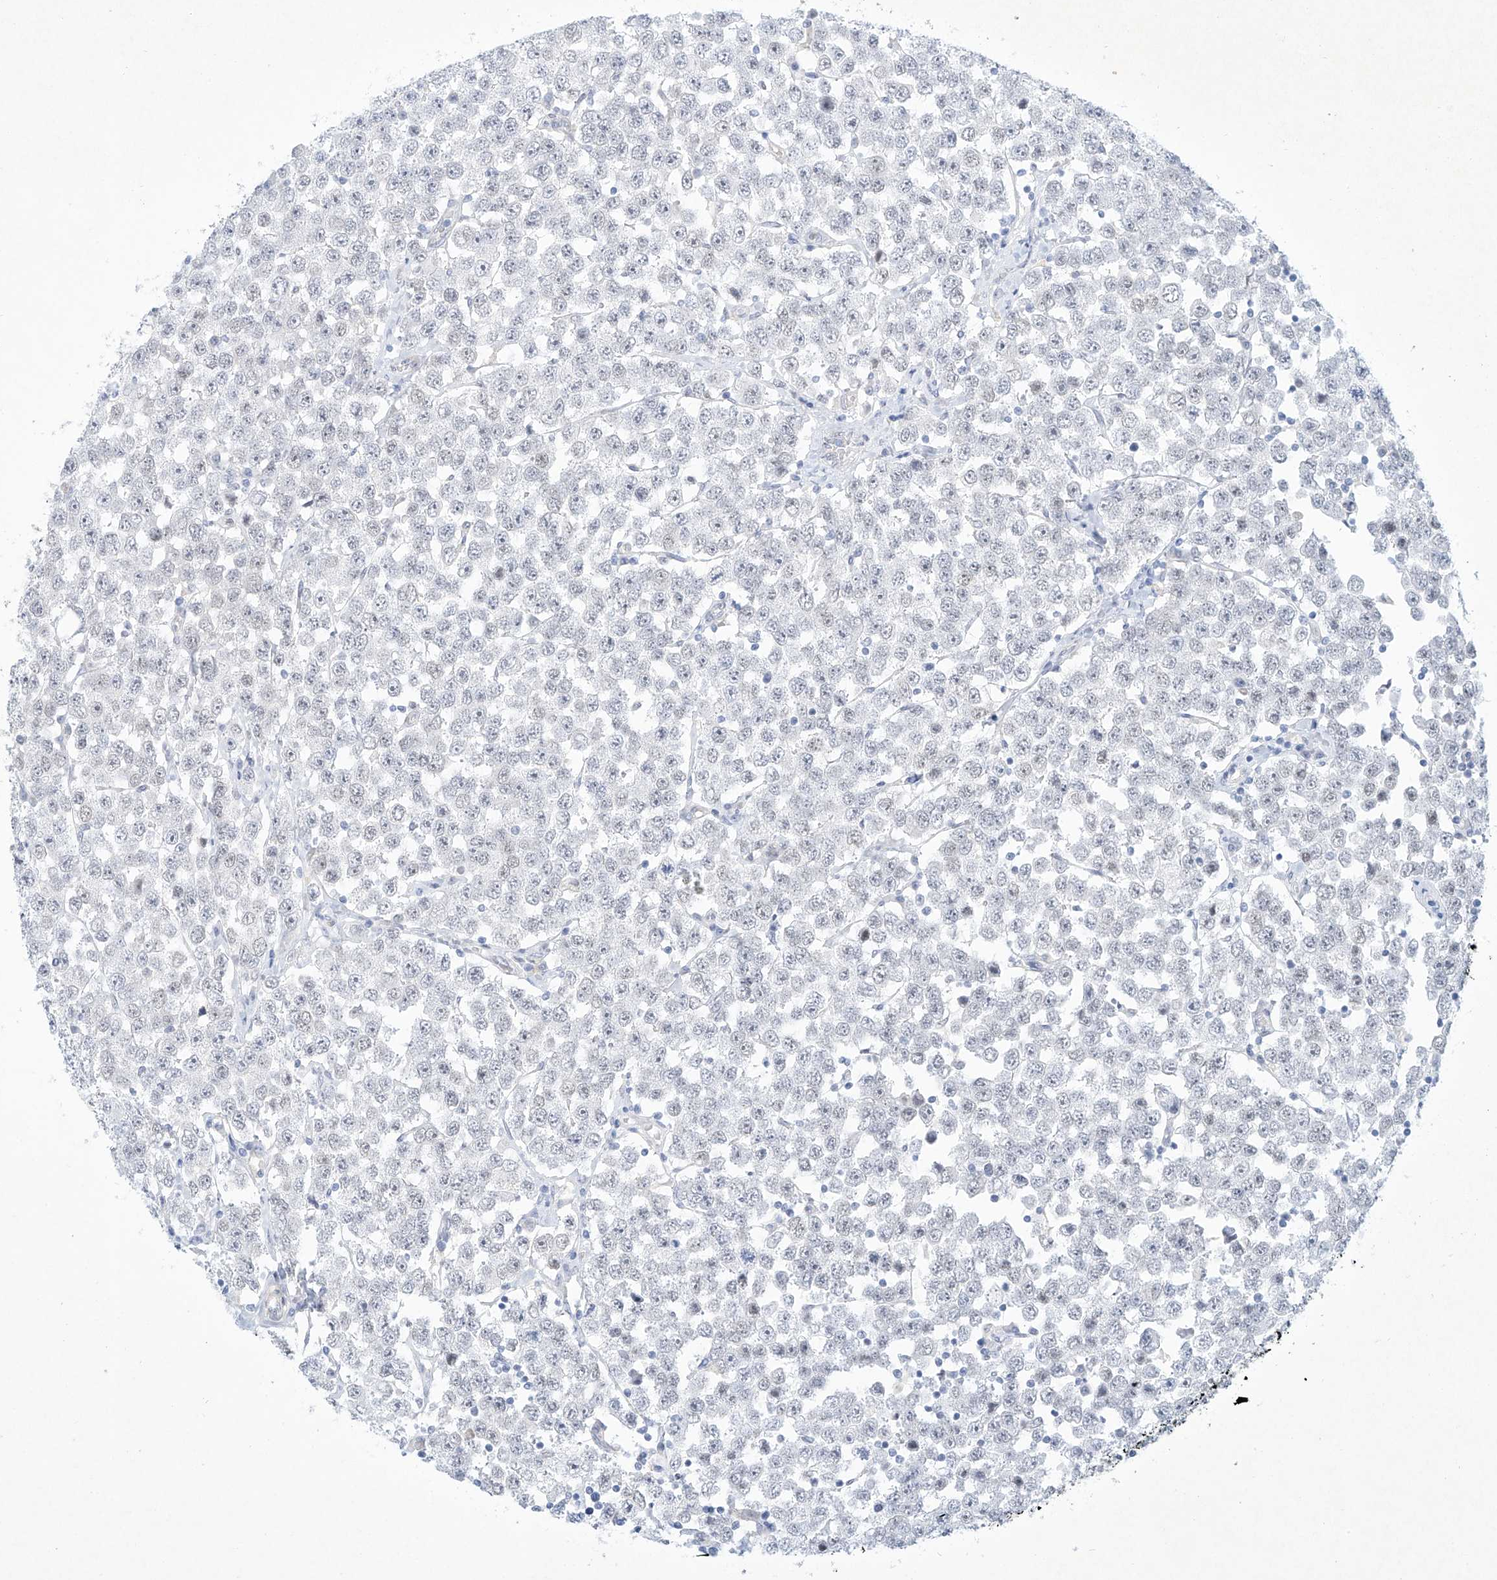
{"staining": {"intensity": "negative", "quantity": "none", "location": "none"}, "tissue": "testis cancer", "cell_type": "Tumor cells", "image_type": "cancer", "snomed": [{"axis": "morphology", "description": "Seminoma, NOS"}, {"axis": "topography", "description": "Testis"}], "caption": "Tumor cells show no significant protein positivity in testis cancer. (DAB (3,3'-diaminobenzidine) immunohistochemistry visualized using brightfield microscopy, high magnification).", "gene": "REEP2", "patient": {"sex": "male", "age": 28}}